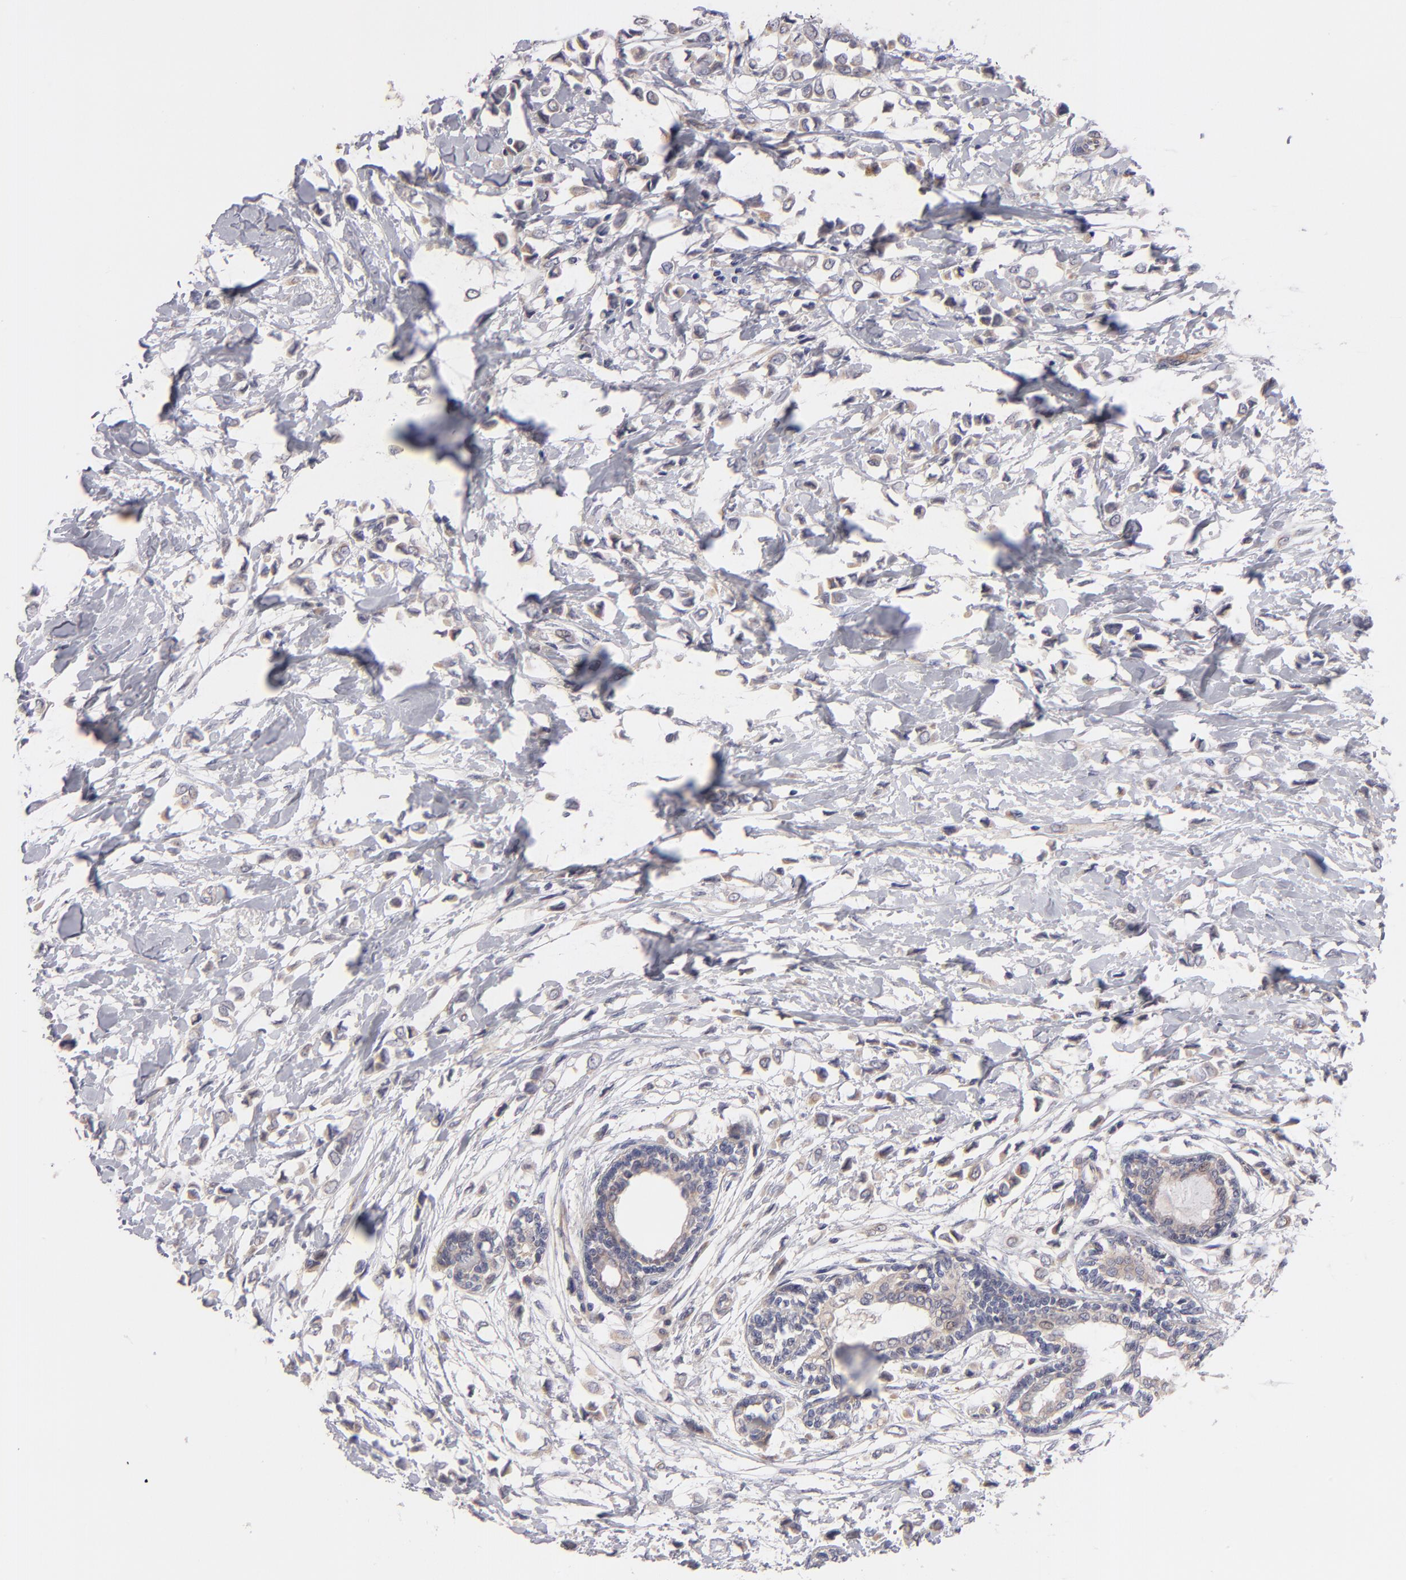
{"staining": {"intensity": "weak", "quantity": ">75%", "location": "cytoplasmic/membranous"}, "tissue": "breast cancer", "cell_type": "Tumor cells", "image_type": "cancer", "snomed": [{"axis": "morphology", "description": "Lobular carcinoma"}, {"axis": "topography", "description": "Breast"}], "caption": "Immunohistochemical staining of human breast cancer (lobular carcinoma) exhibits low levels of weak cytoplasmic/membranous positivity in approximately >75% of tumor cells.", "gene": "HCCS", "patient": {"sex": "female", "age": 51}}